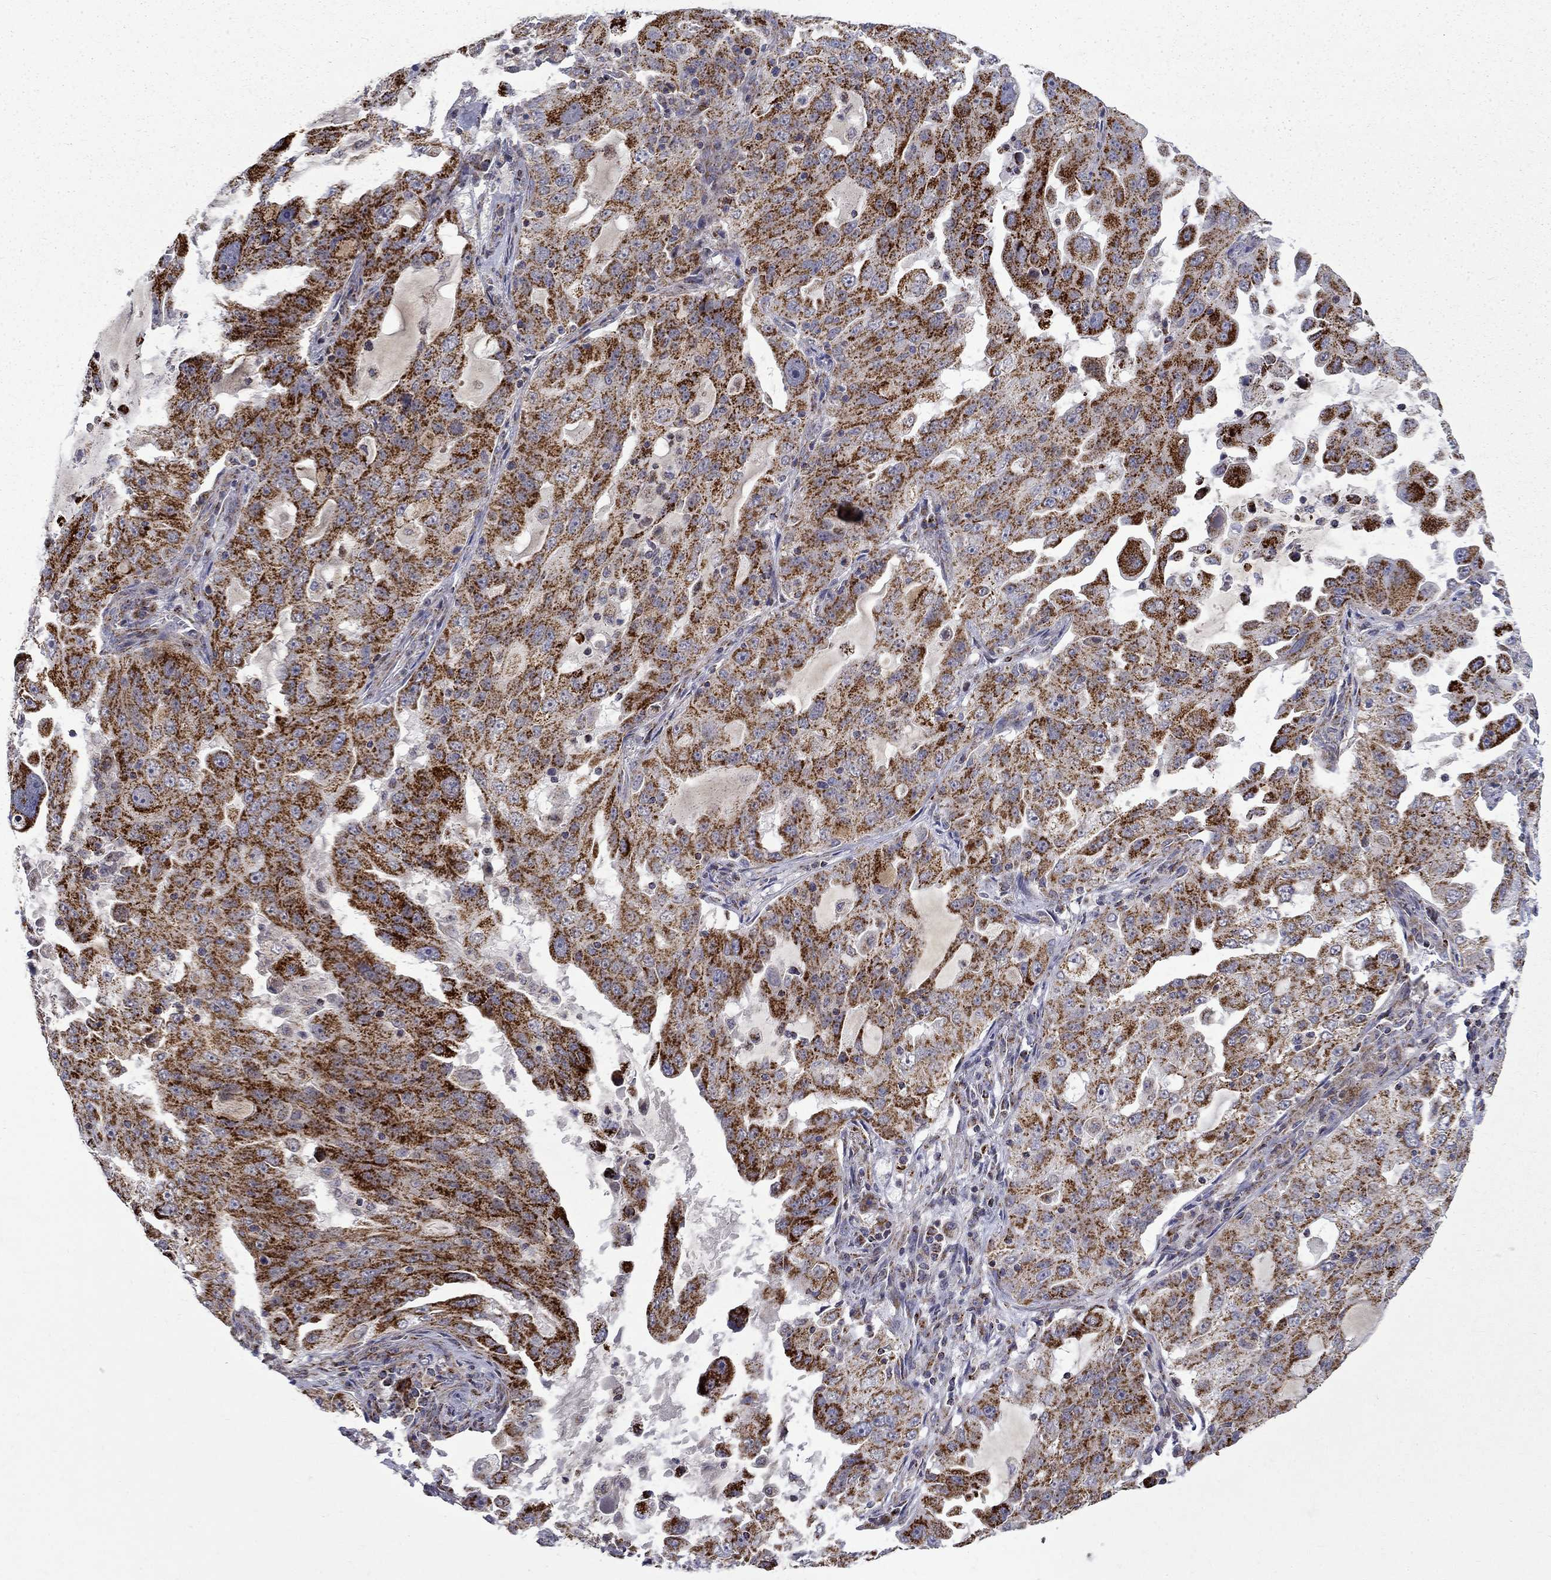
{"staining": {"intensity": "strong", "quantity": "25%-75%", "location": "cytoplasmic/membranous"}, "tissue": "lung cancer", "cell_type": "Tumor cells", "image_type": "cancer", "snomed": [{"axis": "morphology", "description": "Adenocarcinoma, NOS"}, {"axis": "topography", "description": "Lung"}], "caption": "A brown stain labels strong cytoplasmic/membranous positivity of a protein in human lung adenocarcinoma tumor cells.", "gene": "PCBP3", "patient": {"sex": "female", "age": 61}}